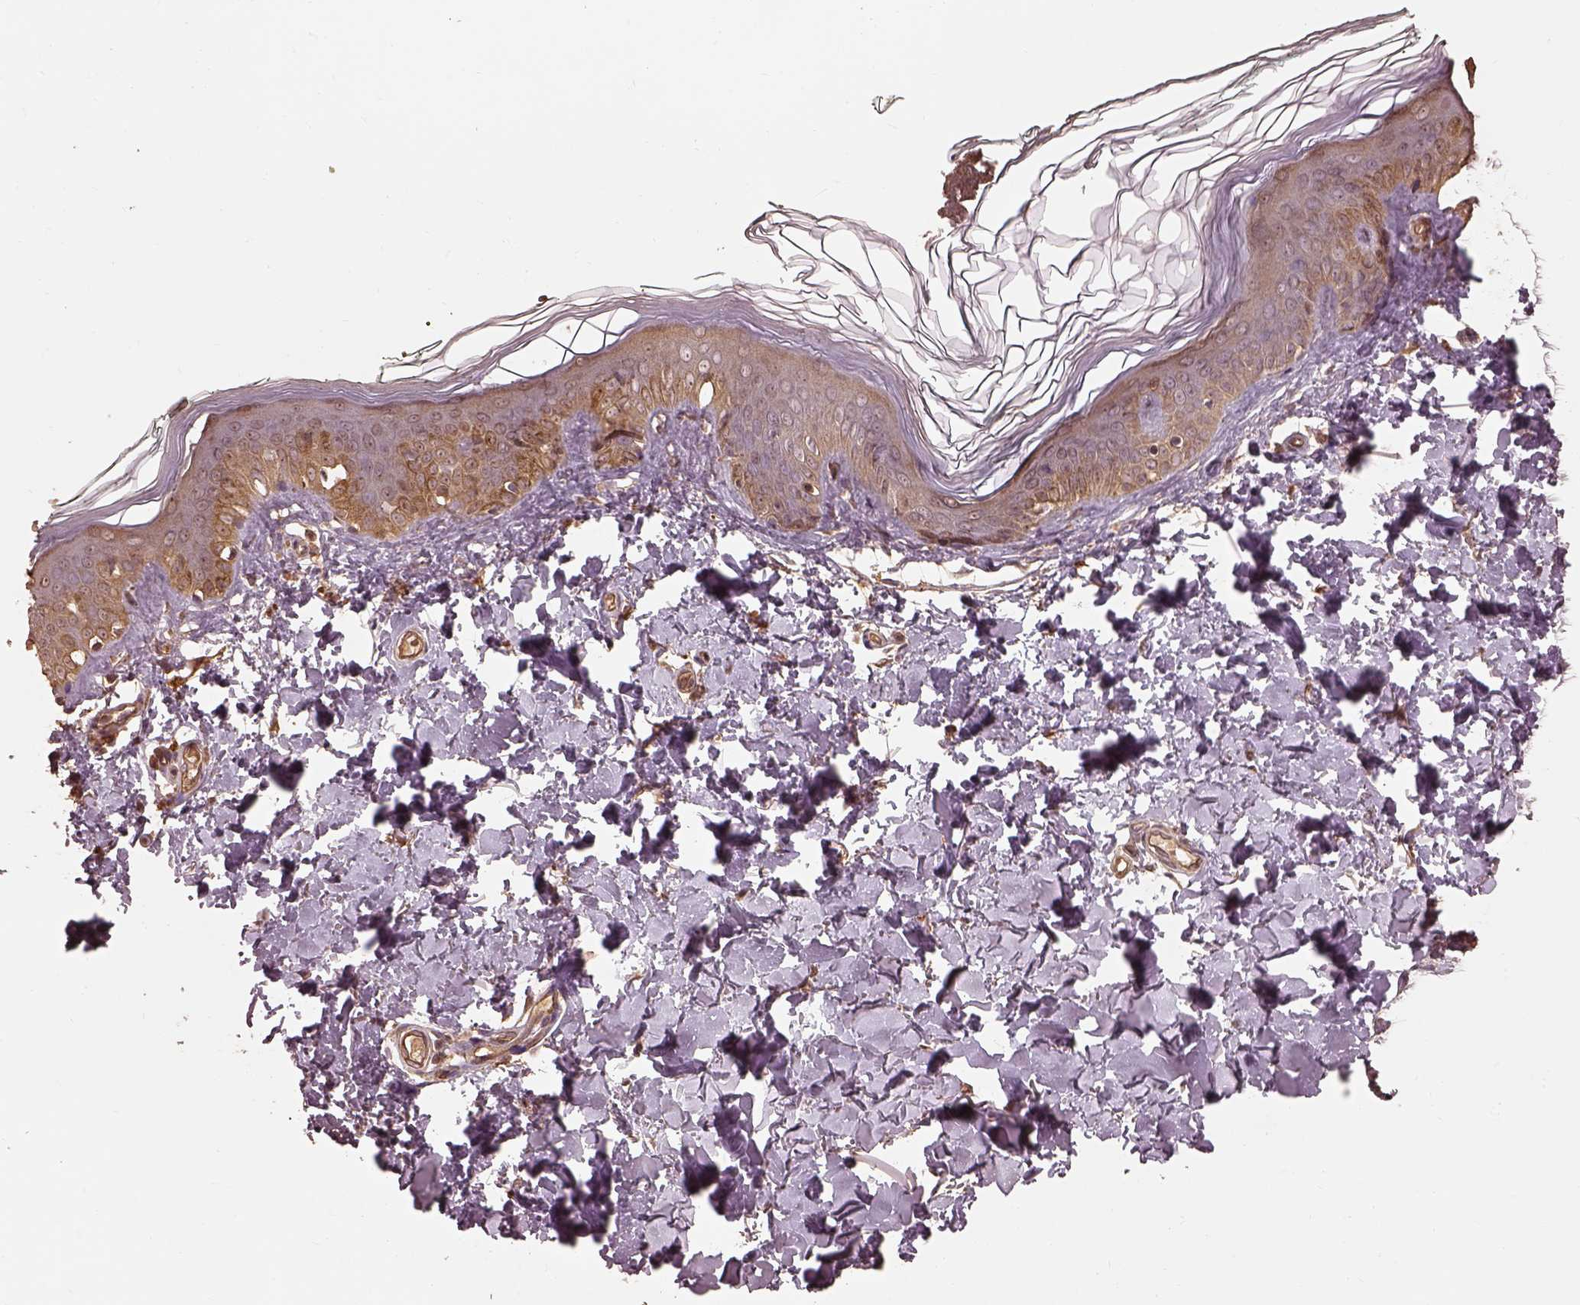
{"staining": {"intensity": "moderate", "quantity": "25%-75%", "location": "nuclear"}, "tissue": "skin", "cell_type": "Fibroblasts", "image_type": "normal", "snomed": [{"axis": "morphology", "description": "Normal tissue, NOS"}, {"axis": "topography", "description": "Skin"}, {"axis": "topography", "description": "Peripheral nerve tissue"}], "caption": "Human skin stained with a brown dye displays moderate nuclear positive expression in approximately 25%-75% of fibroblasts.", "gene": "METTL4", "patient": {"sex": "female", "age": 45}}